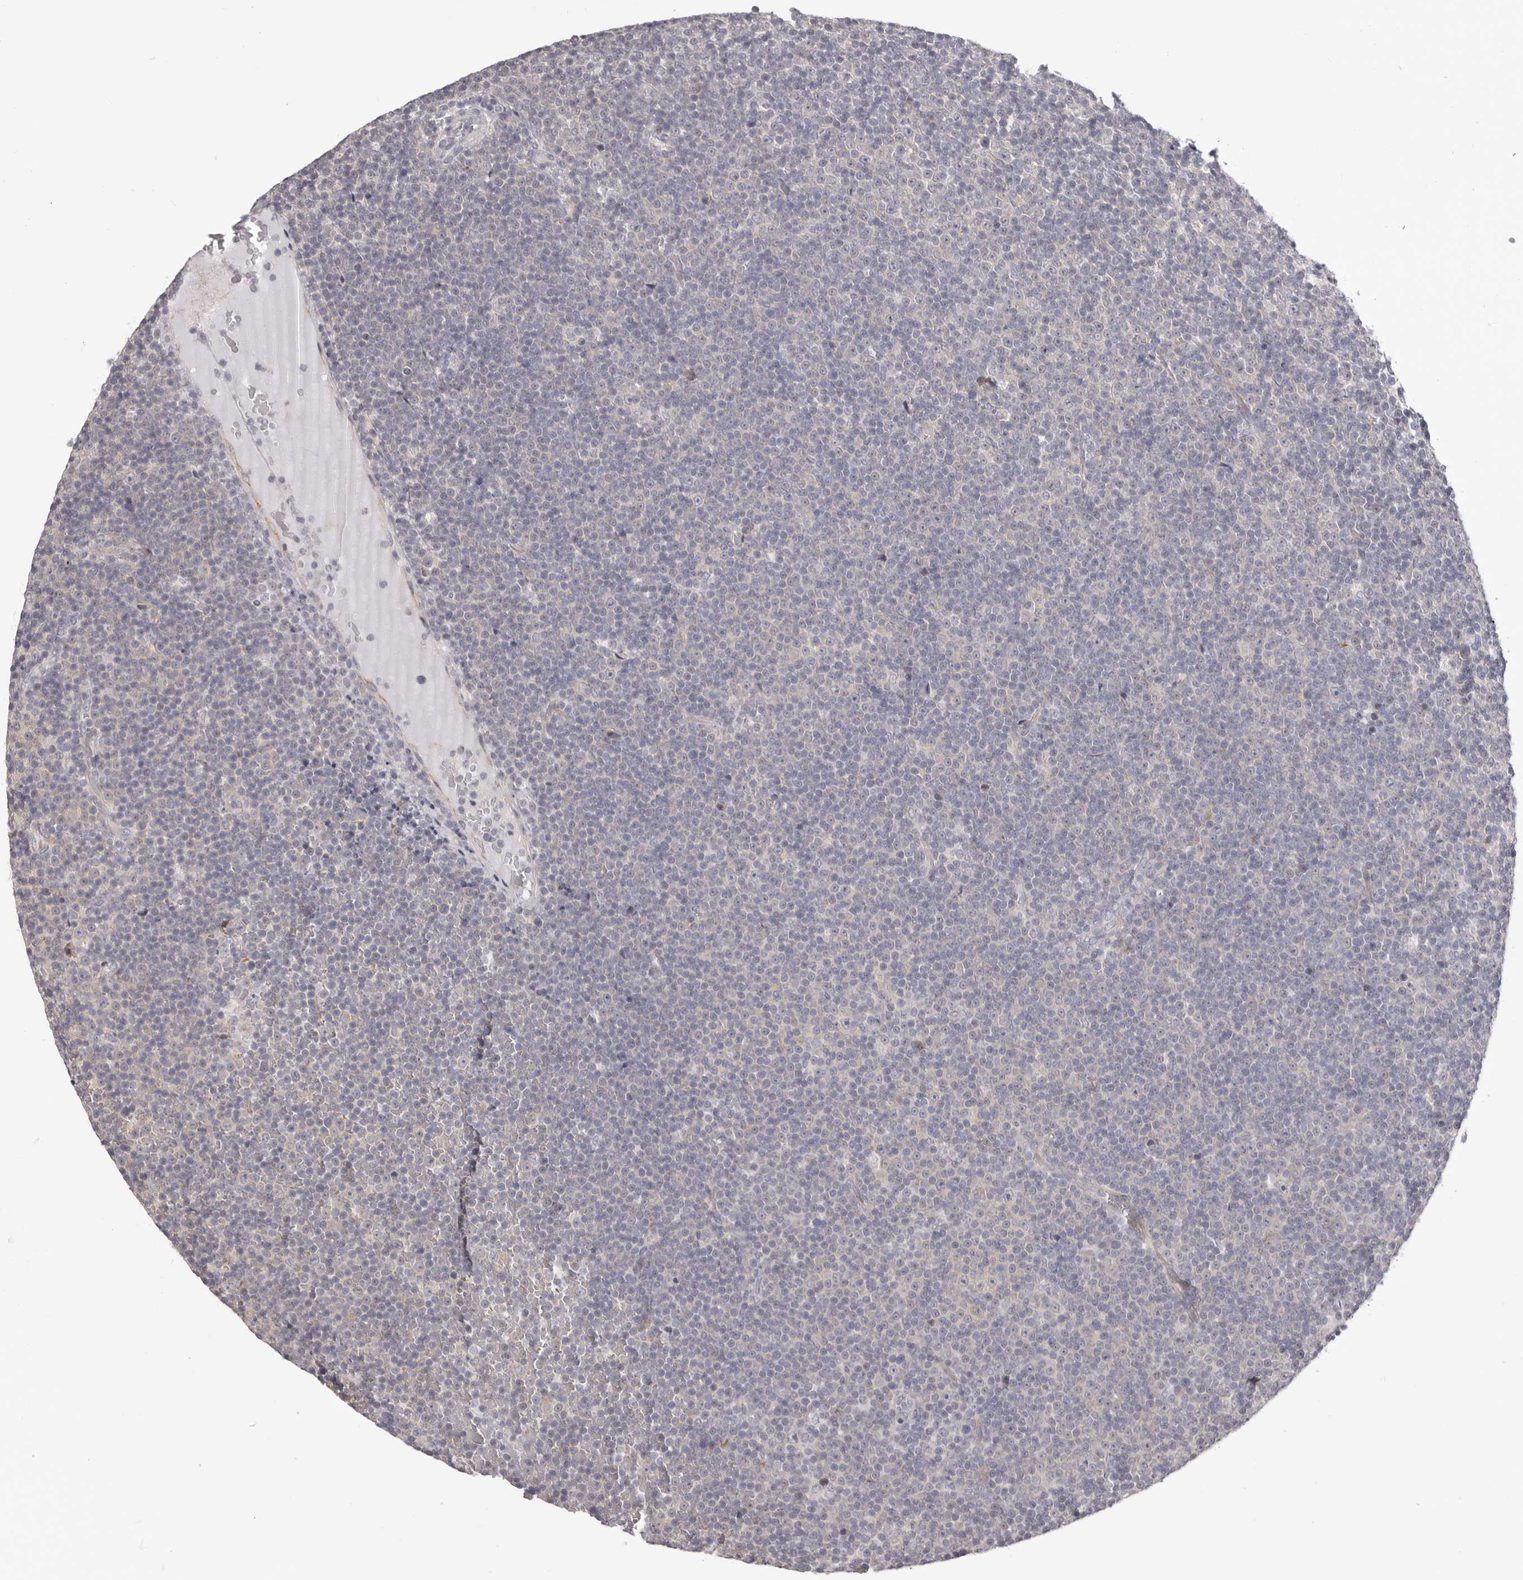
{"staining": {"intensity": "negative", "quantity": "none", "location": "none"}, "tissue": "lymphoma", "cell_type": "Tumor cells", "image_type": "cancer", "snomed": [{"axis": "morphology", "description": "Malignant lymphoma, non-Hodgkin's type, Low grade"}, {"axis": "topography", "description": "Lymph node"}], "caption": "A photomicrograph of human lymphoma is negative for staining in tumor cells. (DAB (3,3'-diaminobenzidine) immunohistochemistry (IHC), high magnification).", "gene": "OTUD3", "patient": {"sex": "female", "age": 67}}